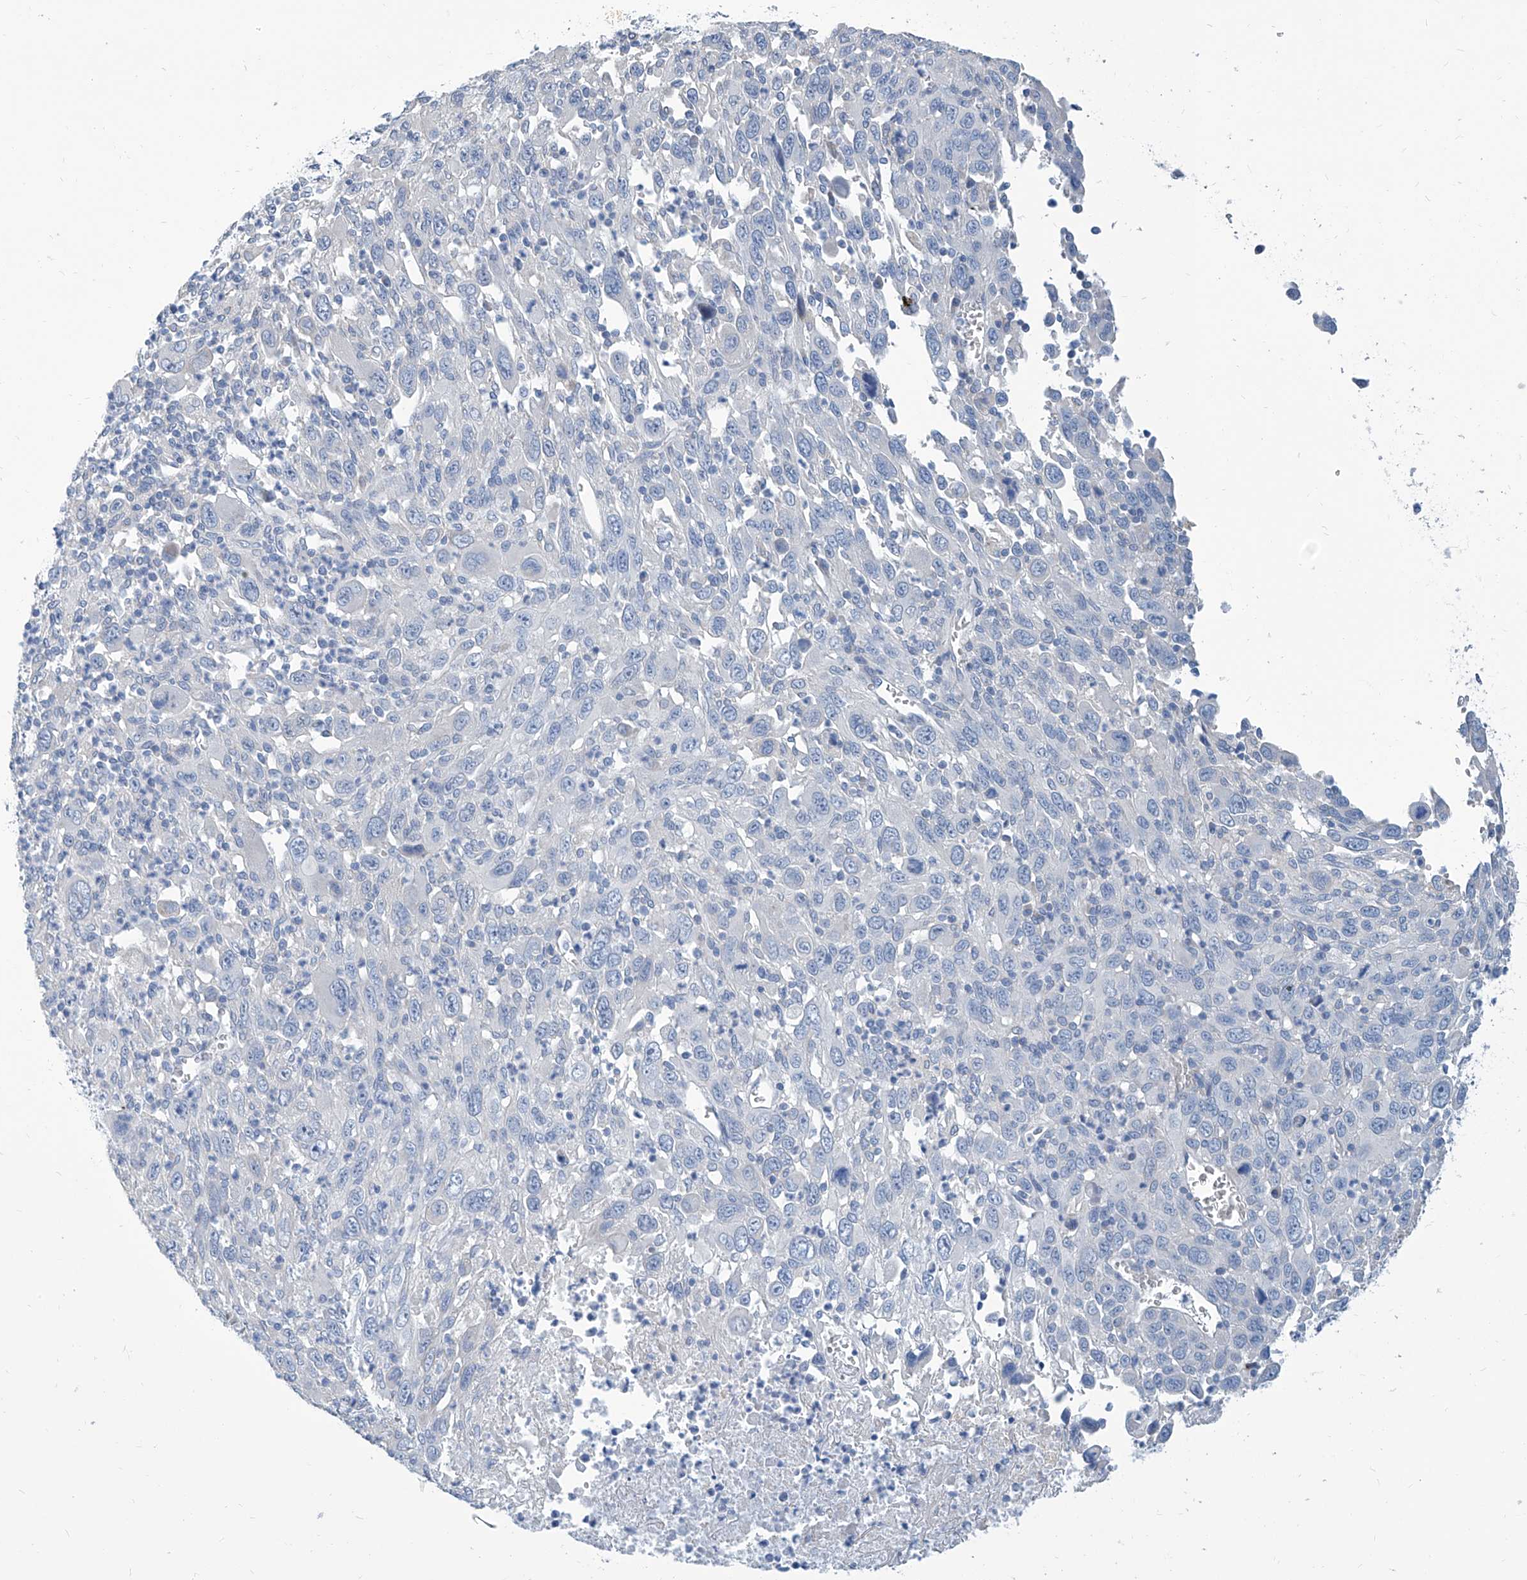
{"staining": {"intensity": "negative", "quantity": "none", "location": "none"}, "tissue": "melanoma", "cell_type": "Tumor cells", "image_type": "cancer", "snomed": [{"axis": "morphology", "description": "Malignant melanoma, Metastatic site"}, {"axis": "topography", "description": "Skin"}], "caption": "Histopathology image shows no protein expression in tumor cells of melanoma tissue.", "gene": "ZNF519", "patient": {"sex": "female", "age": 56}}